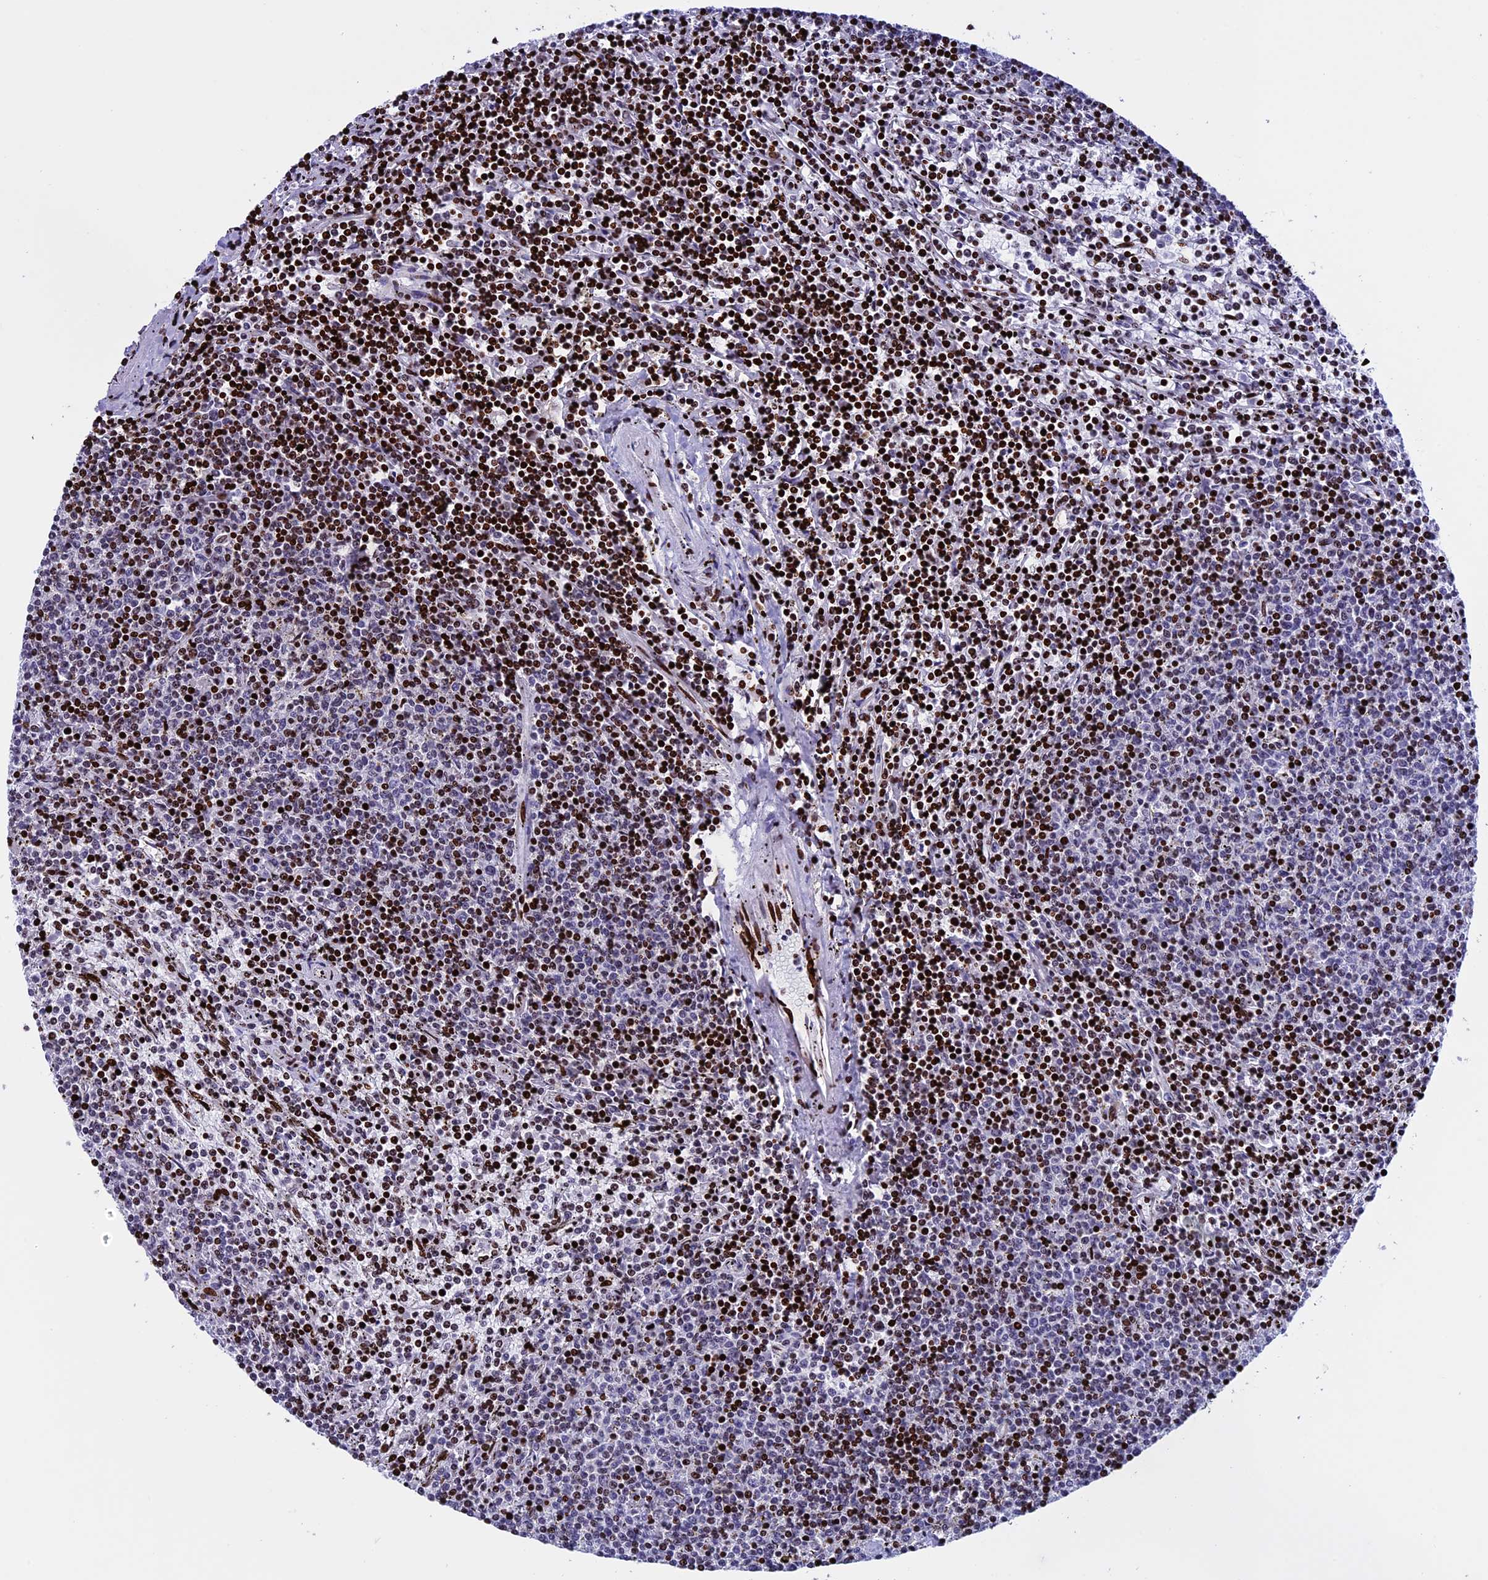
{"staining": {"intensity": "strong", "quantity": "25%-75%", "location": "nuclear"}, "tissue": "lymphoma", "cell_type": "Tumor cells", "image_type": "cancer", "snomed": [{"axis": "morphology", "description": "Malignant lymphoma, non-Hodgkin's type, Low grade"}, {"axis": "topography", "description": "Spleen"}], "caption": "Lymphoma tissue demonstrates strong nuclear positivity in about 25%-75% of tumor cells, visualized by immunohistochemistry. The protein is stained brown, and the nuclei are stained in blue (DAB (3,3'-diaminobenzidine) IHC with brightfield microscopy, high magnification).", "gene": "BTBD3", "patient": {"sex": "female", "age": 50}}